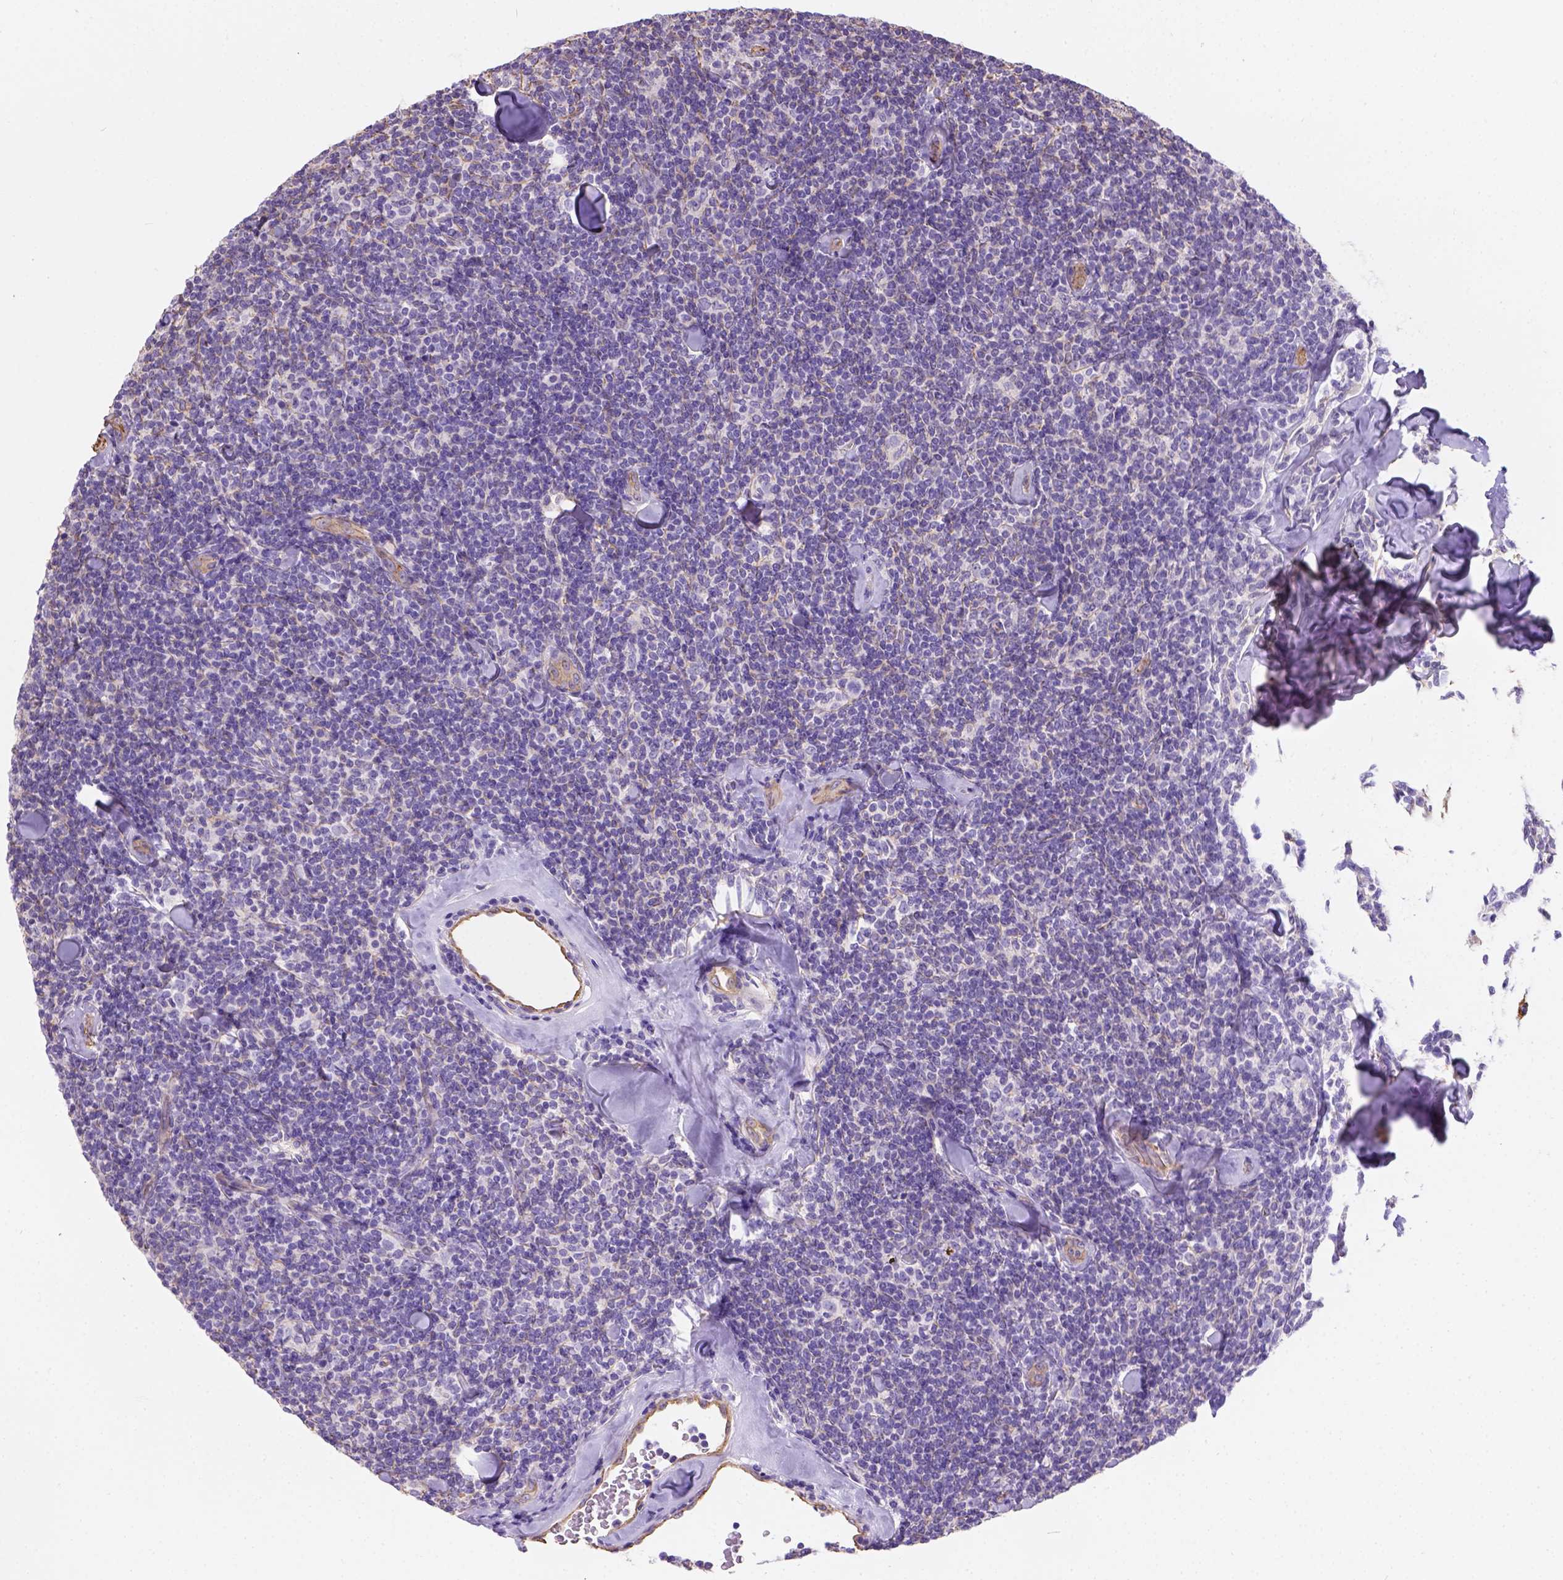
{"staining": {"intensity": "negative", "quantity": "none", "location": "none"}, "tissue": "lymphoma", "cell_type": "Tumor cells", "image_type": "cancer", "snomed": [{"axis": "morphology", "description": "Malignant lymphoma, non-Hodgkin's type, Low grade"}, {"axis": "topography", "description": "Lymph node"}], "caption": "IHC micrograph of human lymphoma stained for a protein (brown), which demonstrates no positivity in tumor cells.", "gene": "PHF7", "patient": {"sex": "female", "age": 56}}